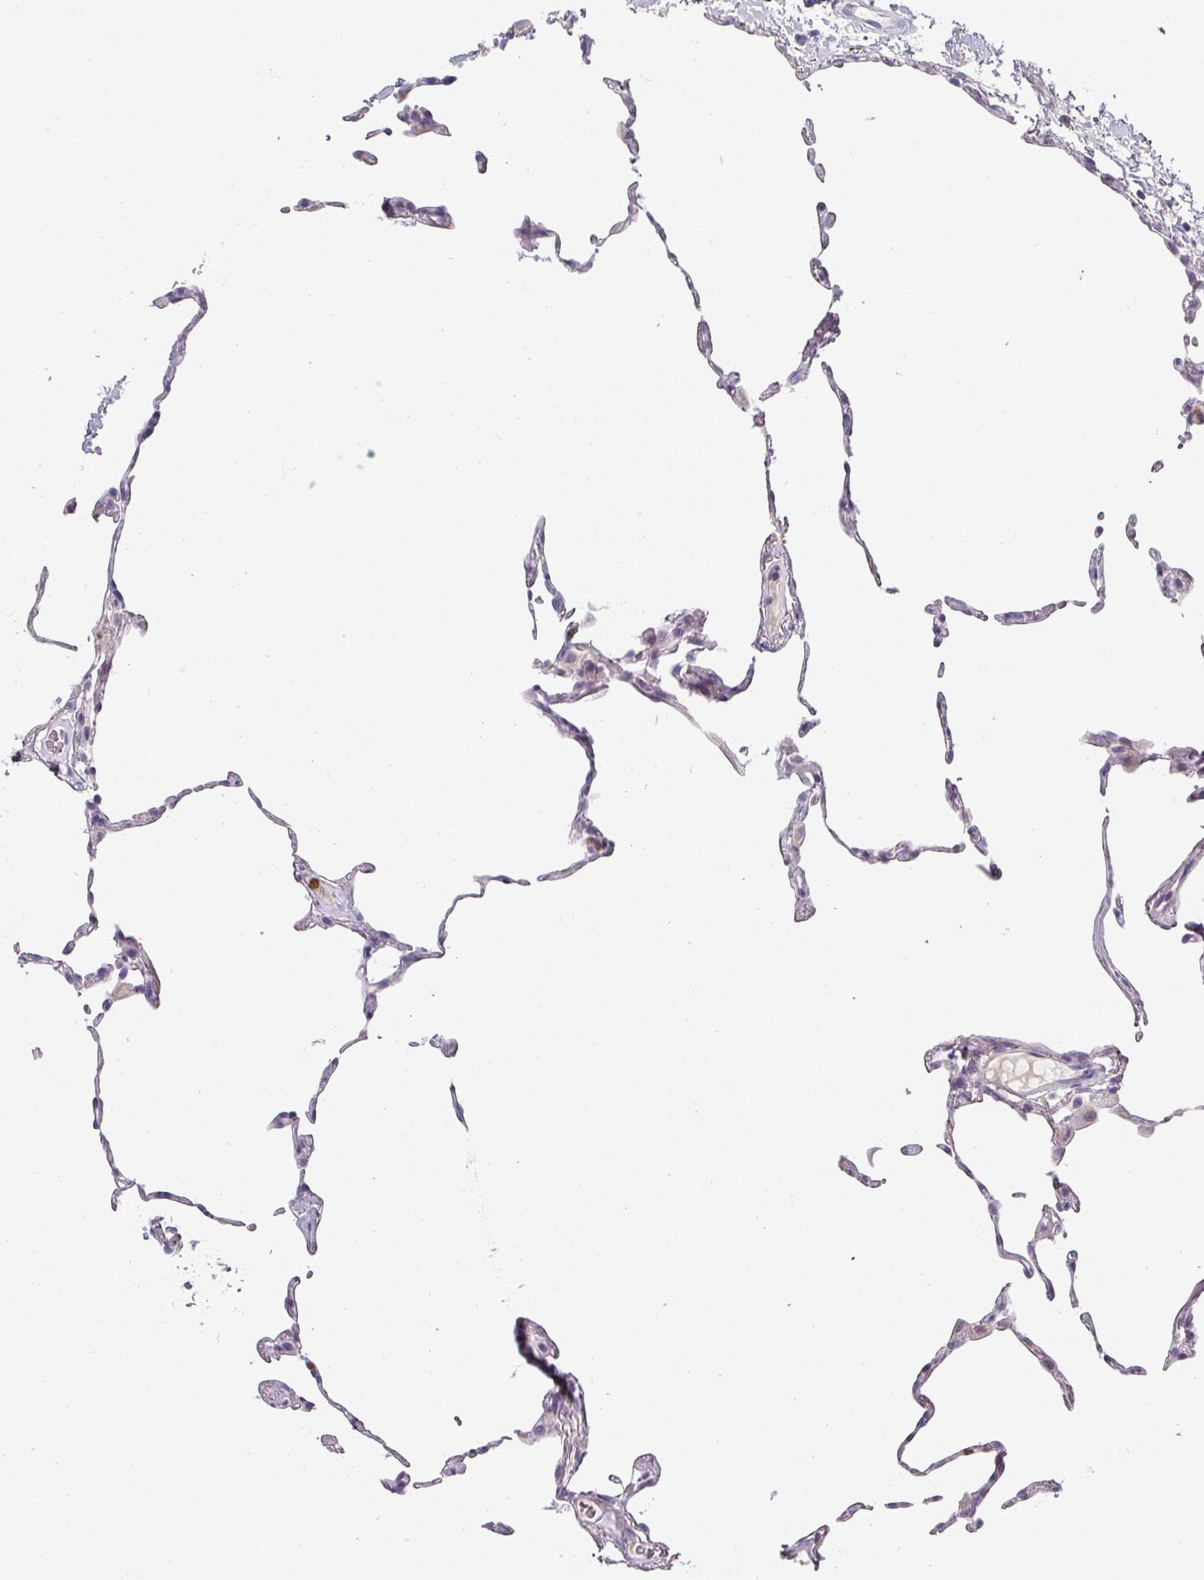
{"staining": {"intensity": "negative", "quantity": "none", "location": "none"}, "tissue": "lung", "cell_type": "Alveolar cells", "image_type": "normal", "snomed": [{"axis": "morphology", "description": "Normal tissue, NOS"}, {"axis": "topography", "description": "Lung"}], "caption": "A high-resolution histopathology image shows immunohistochemistry (IHC) staining of benign lung, which exhibits no significant staining in alveolar cells.", "gene": "BTLA", "patient": {"sex": "female", "age": 57}}